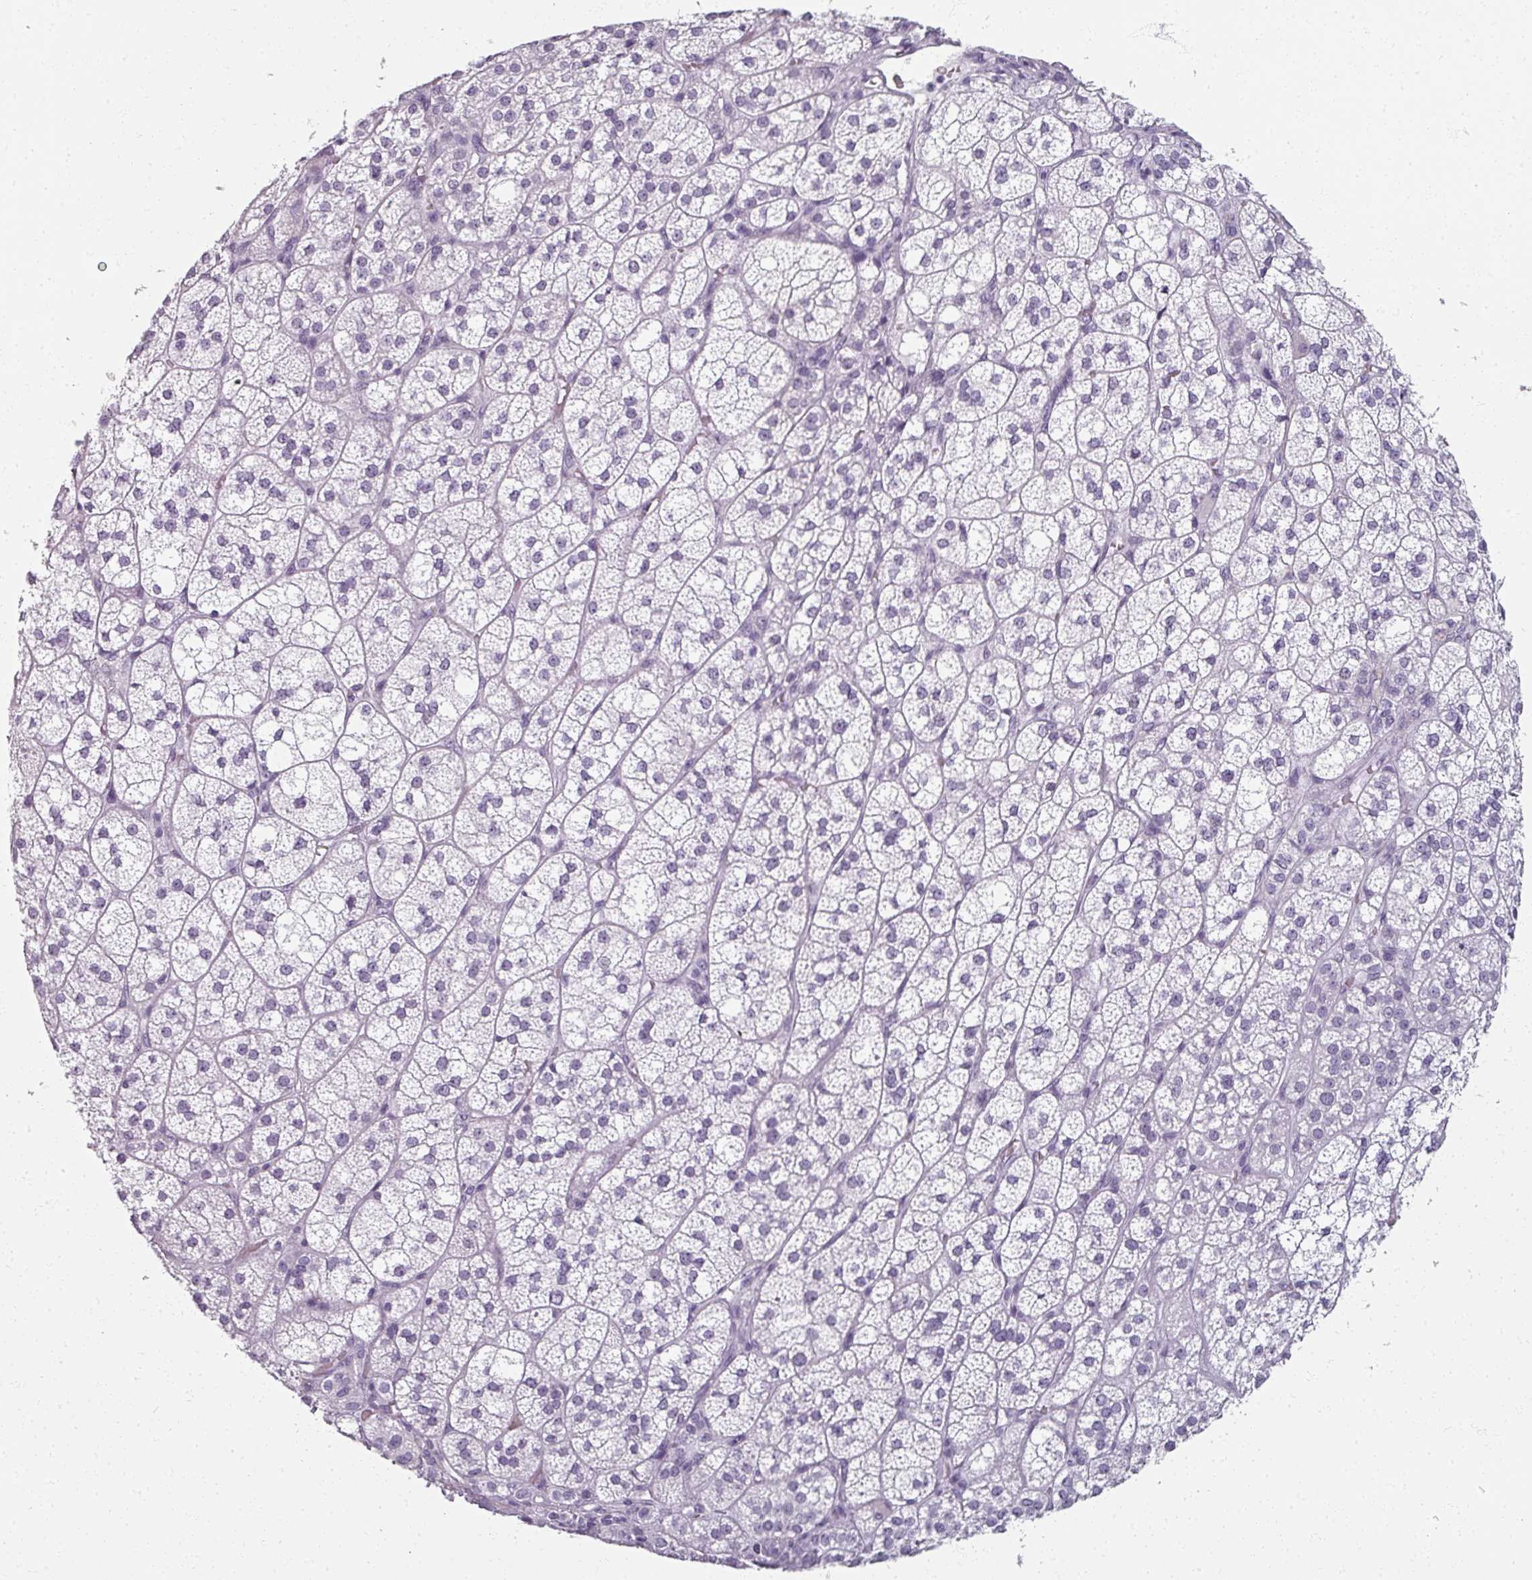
{"staining": {"intensity": "negative", "quantity": "none", "location": "none"}, "tissue": "adrenal gland", "cell_type": "Glandular cells", "image_type": "normal", "snomed": [{"axis": "morphology", "description": "Normal tissue, NOS"}, {"axis": "topography", "description": "Adrenal gland"}], "caption": "A histopathology image of human adrenal gland is negative for staining in glandular cells.", "gene": "REG3A", "patient": {"sex": "female", "age": 60}}